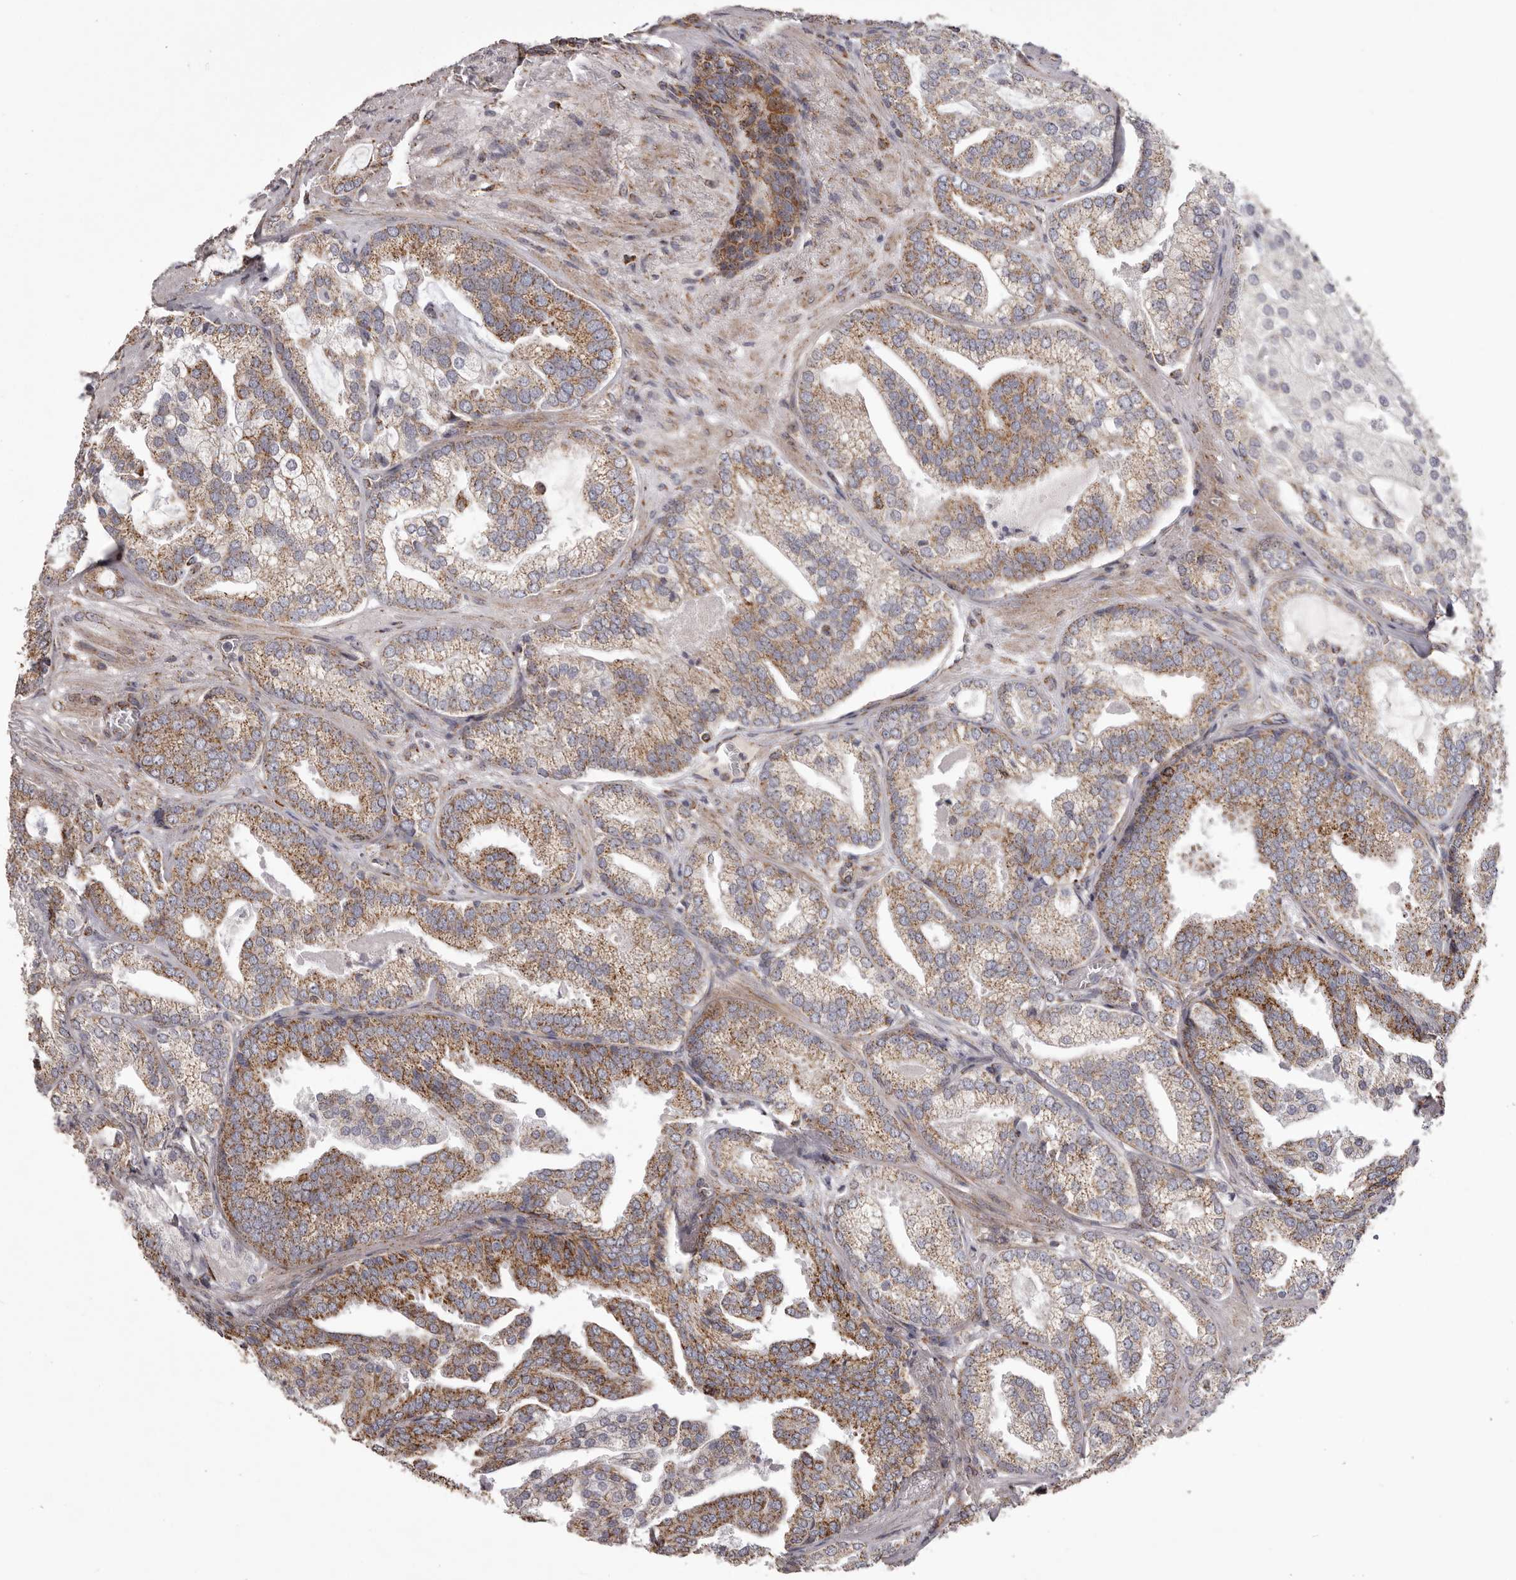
{"staining": {"intensity": "moderate", "quantity": ">75%", "location": "cytoplasmic/membranous"}, "tissue": "prostate cancer", "cell_type": "Tumor cells", "image_type": "cancer", "snomed": [{"axis": "morphology", "description": "Normal morphology"}, {"axis": "morphology", "description": "Adenocarcinoma, Low grade"}, {"axis": "topography", "description": "Prostate"}], "caption": "Prostate cancer tissue shows moderate cytoplasmic/membranous expression in about >75% of tumor cells, visualized by immunohistochemistry.", "gene": "CHRM2", "patient": {"sex": "male", "age": 72}}